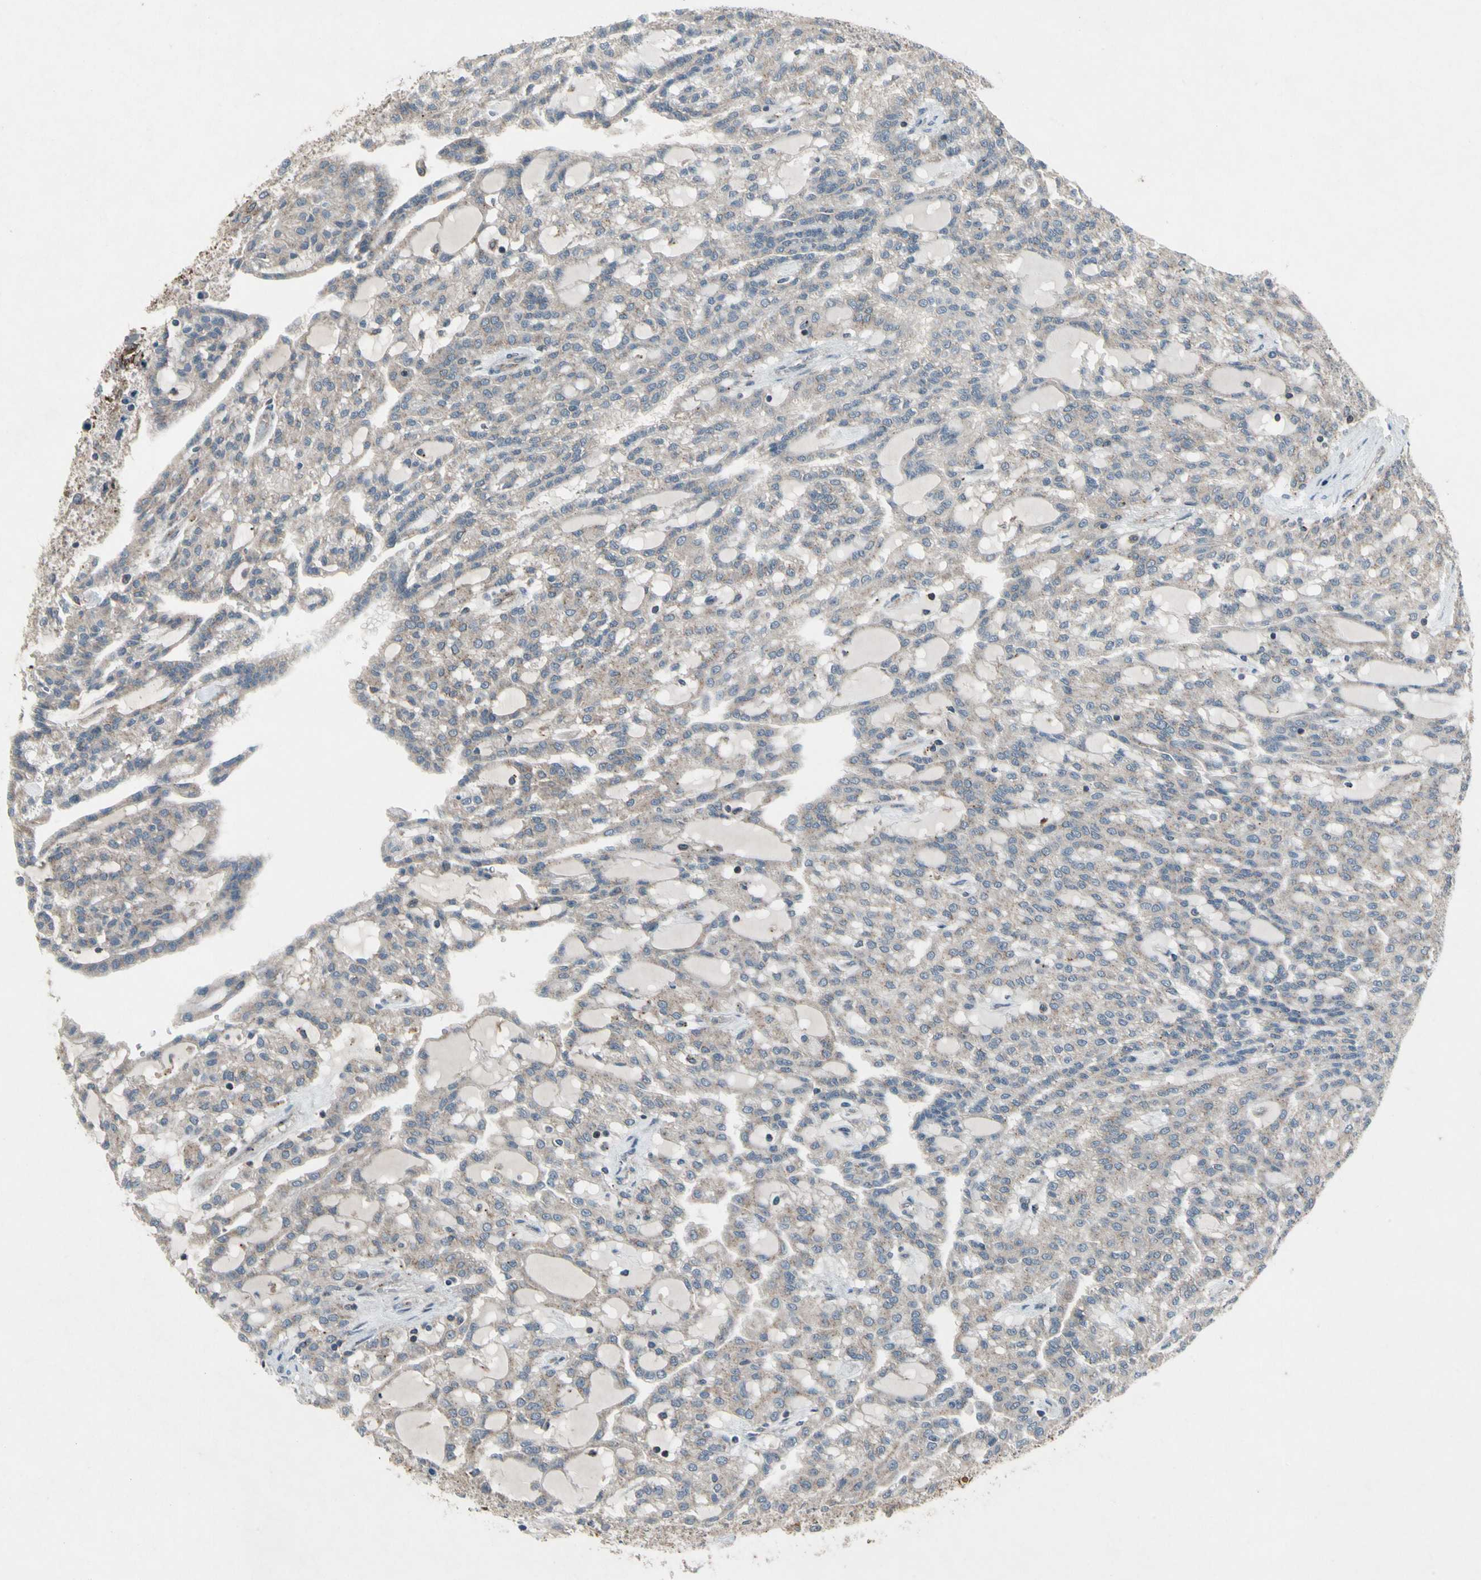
{"staining": {"intensity": "weak", "quantity": ">75%", "location": "cytoplasmic/membranous"}, "tissue": "renal cancer", "cell_type": "Tumor cells", "image_type": "cancer", "snomed": [{"axis": "morphology", "description": "Adenocarcinoma, NOS"}, {"axis": "topography", "description": "Kidney"}], "caption": "This micrograph reveals immunohistochemistry (IHC) staining of renal adenocarcinoma, with low weak cytoplasmic/membranous positivity in about >75% of tumor cells.", "gene": "NMI", "patient": {"sex": "male", "age": 63}}